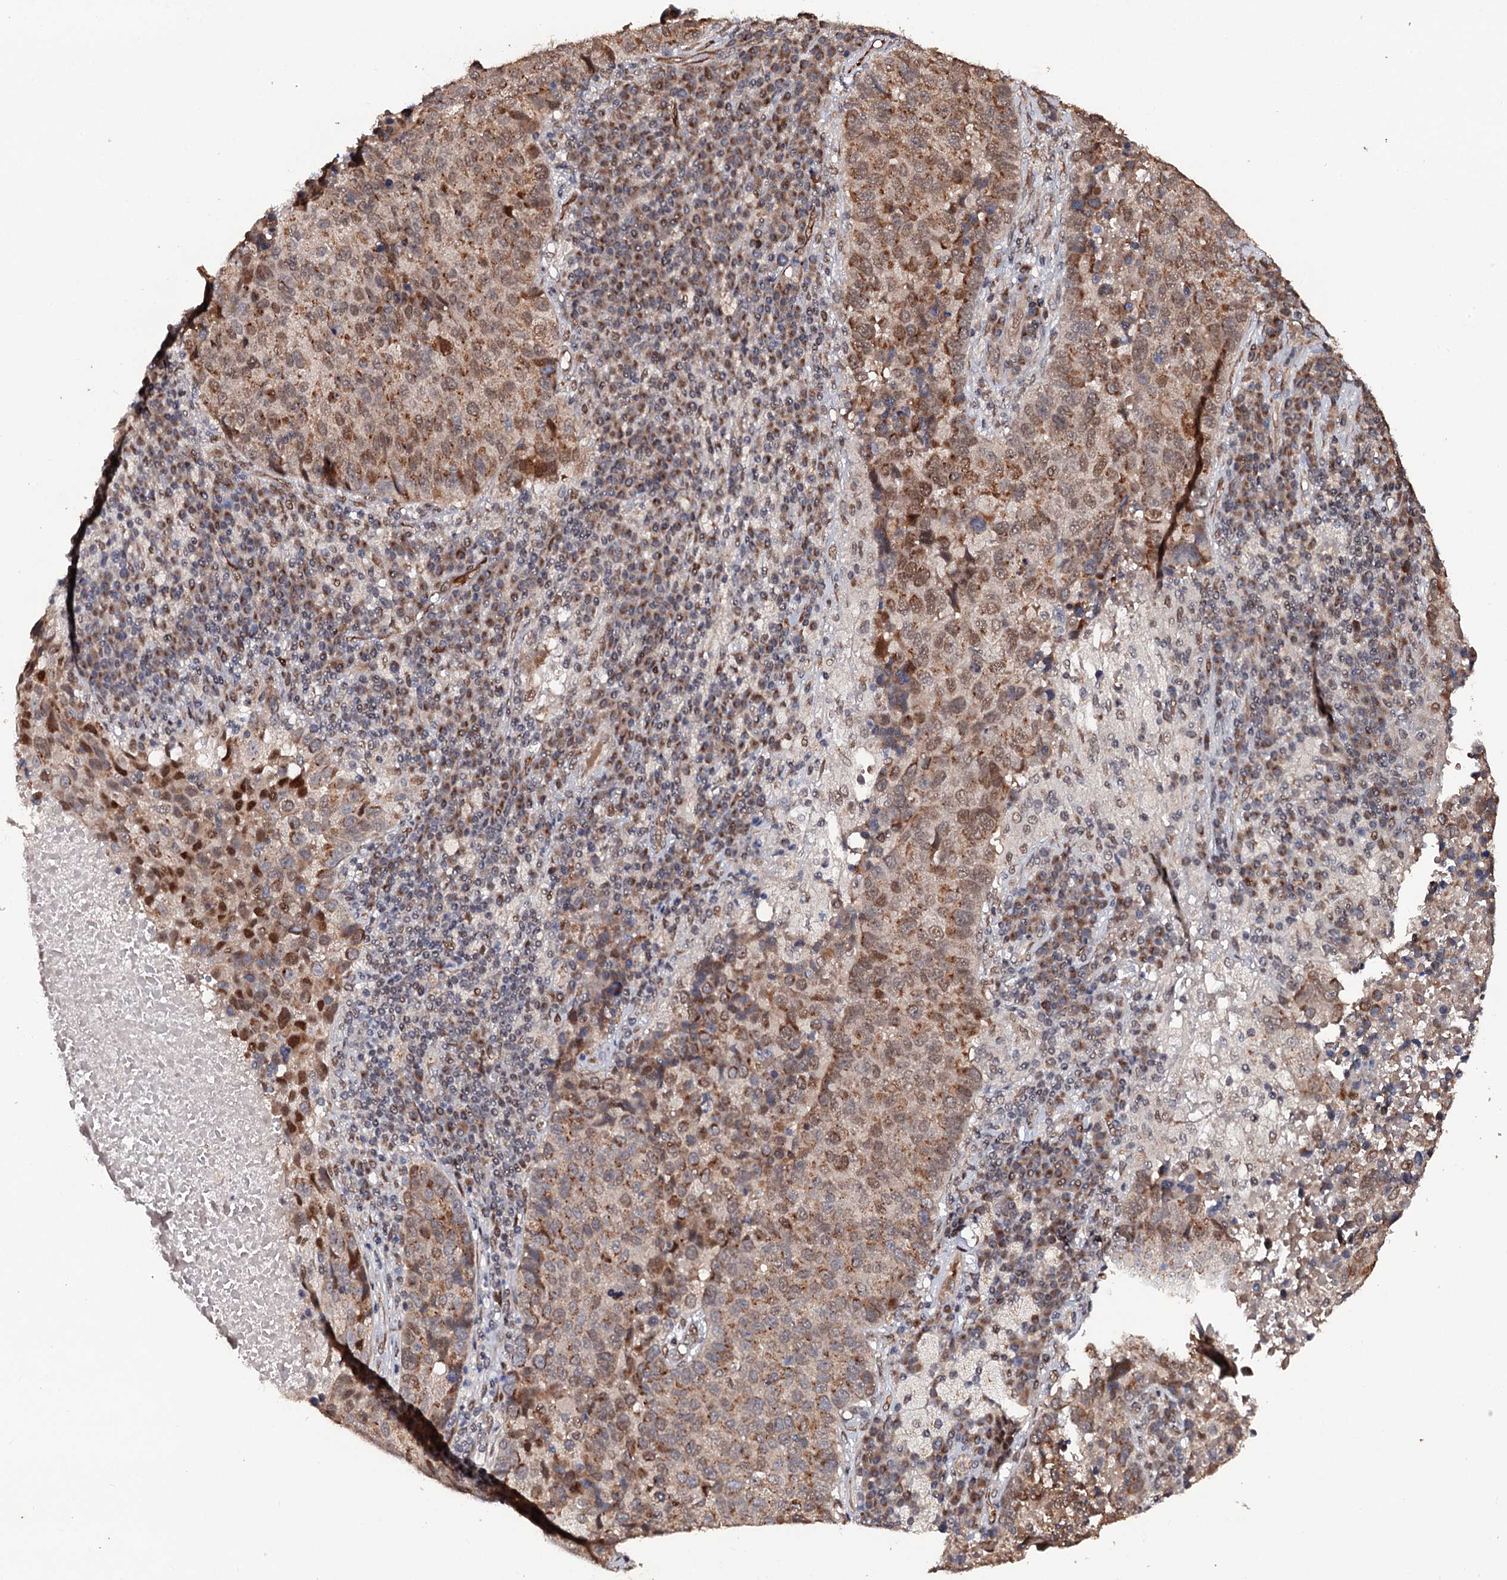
{"staining": {"intensity": "moderate", "quantity": "25%-75%", "location": "cytoplasmic/membranous,nuclear"}, "tissue": "lung cancer", "cell_type": "Tumor cells", "image_type": "cancer", "snomed": [{"axis": "morphology", "description": "Squamous cell carcinoma, NOS"}, {"axis": "topography", "description": "Lung"}], "caption": "Squamous cell carcinoma (lung) stained for a protein (brown) reveals moderate cytoplasmic/membranous and nuclear positive positivity in about 25%-75% of tumor cells.", "gene": "LRRC63", "patient": {"sex": "male", "age": 73}}